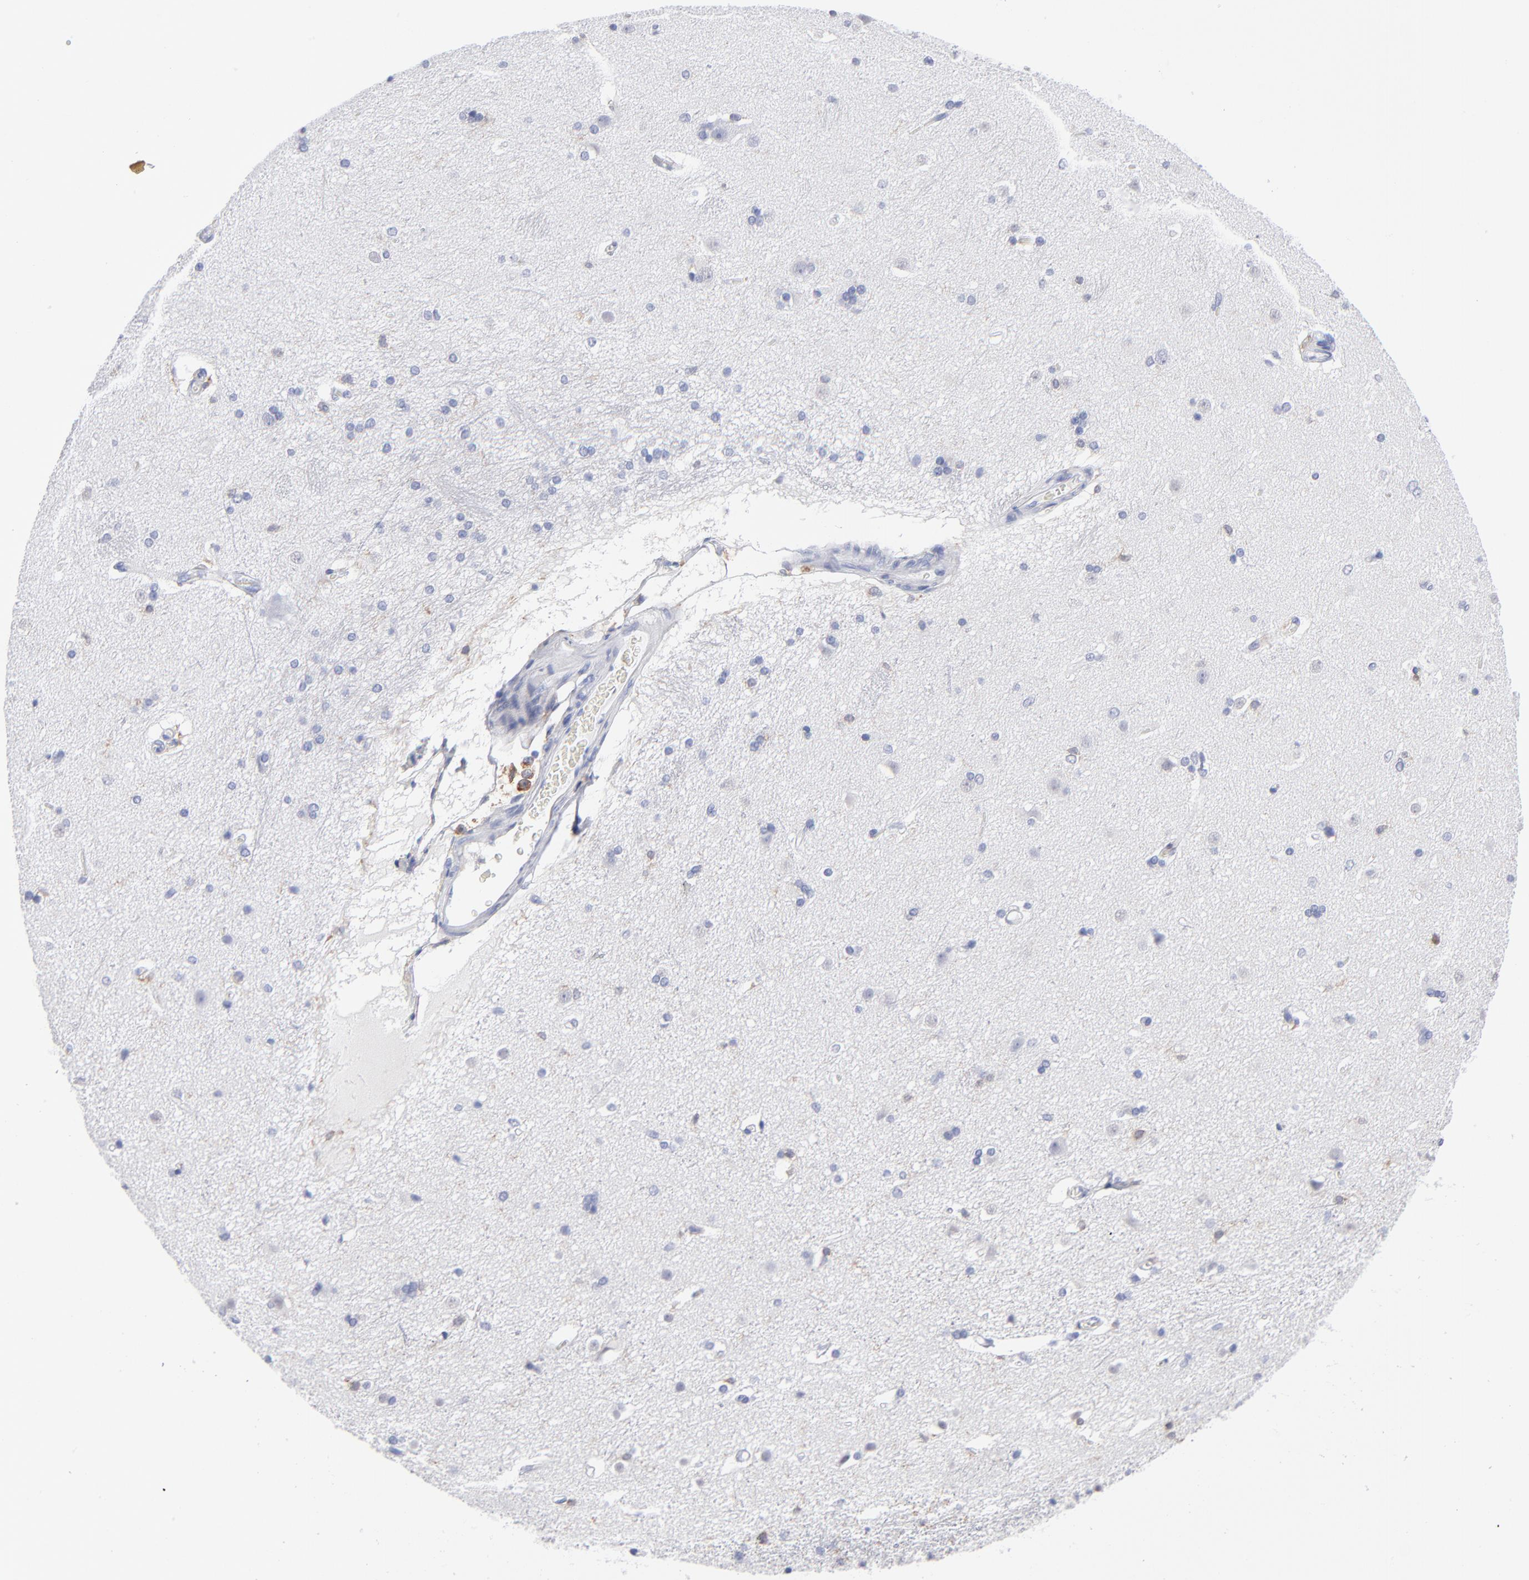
{"staining": {"intensity": "negative", "quantity": "none", "location": "none"}, "tissue": "caudate", "cell_type": "Glial cells", "image_type": "normal", "snomed": [{"axis": "morphology", "description": "Normal tissue, NOS"}, {"axis": "topography", "description": "Lateral ventricle wall"}], "caption": "This photomicrograph is of benign caudate stained with immunohistochemistry to label a protein in brown with the nuclei are counter-stained blue. There is no positivity in glial cells.", "gene": "LAT2", "patient": {"sex": "female", "age": 19}}